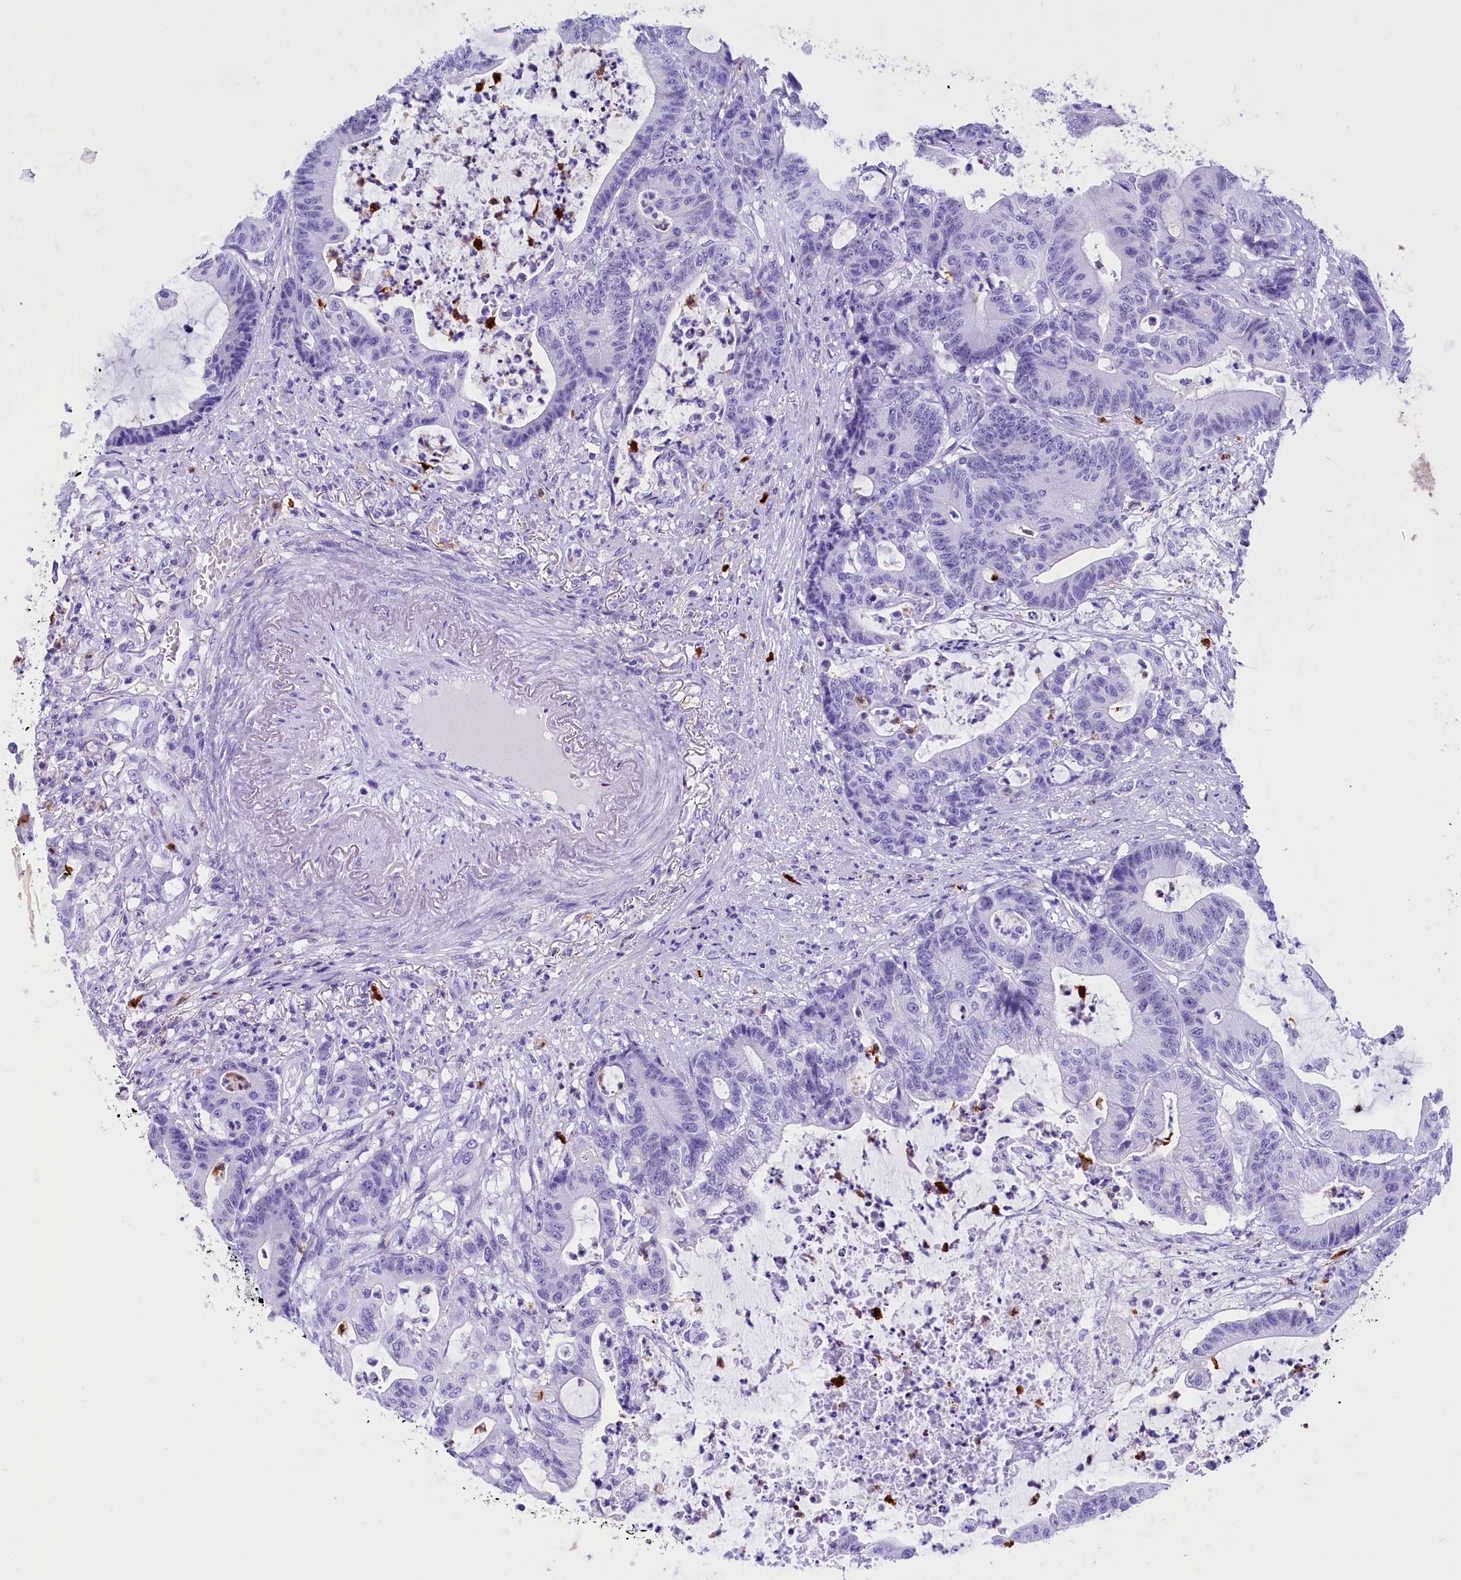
{"staining": {"intensity": "negative", "quantity": "none", "location": "none"}, "tissue": "colorectal cancer", "cell_type": "Tumor cells", "image_type": "cancer", "snomed": [{"axis": "morphology", "description": "Adenocarcinoma, NOS"}, {"axis": "topography", "description": "Colon"}], "caption": "Immunohistochemistry (IHC) of adenocarcinoma (colorectal) reveals no positivity in tumor cells.", "gene": "CLC", "patient": {"sex": "female", "age": 84}}